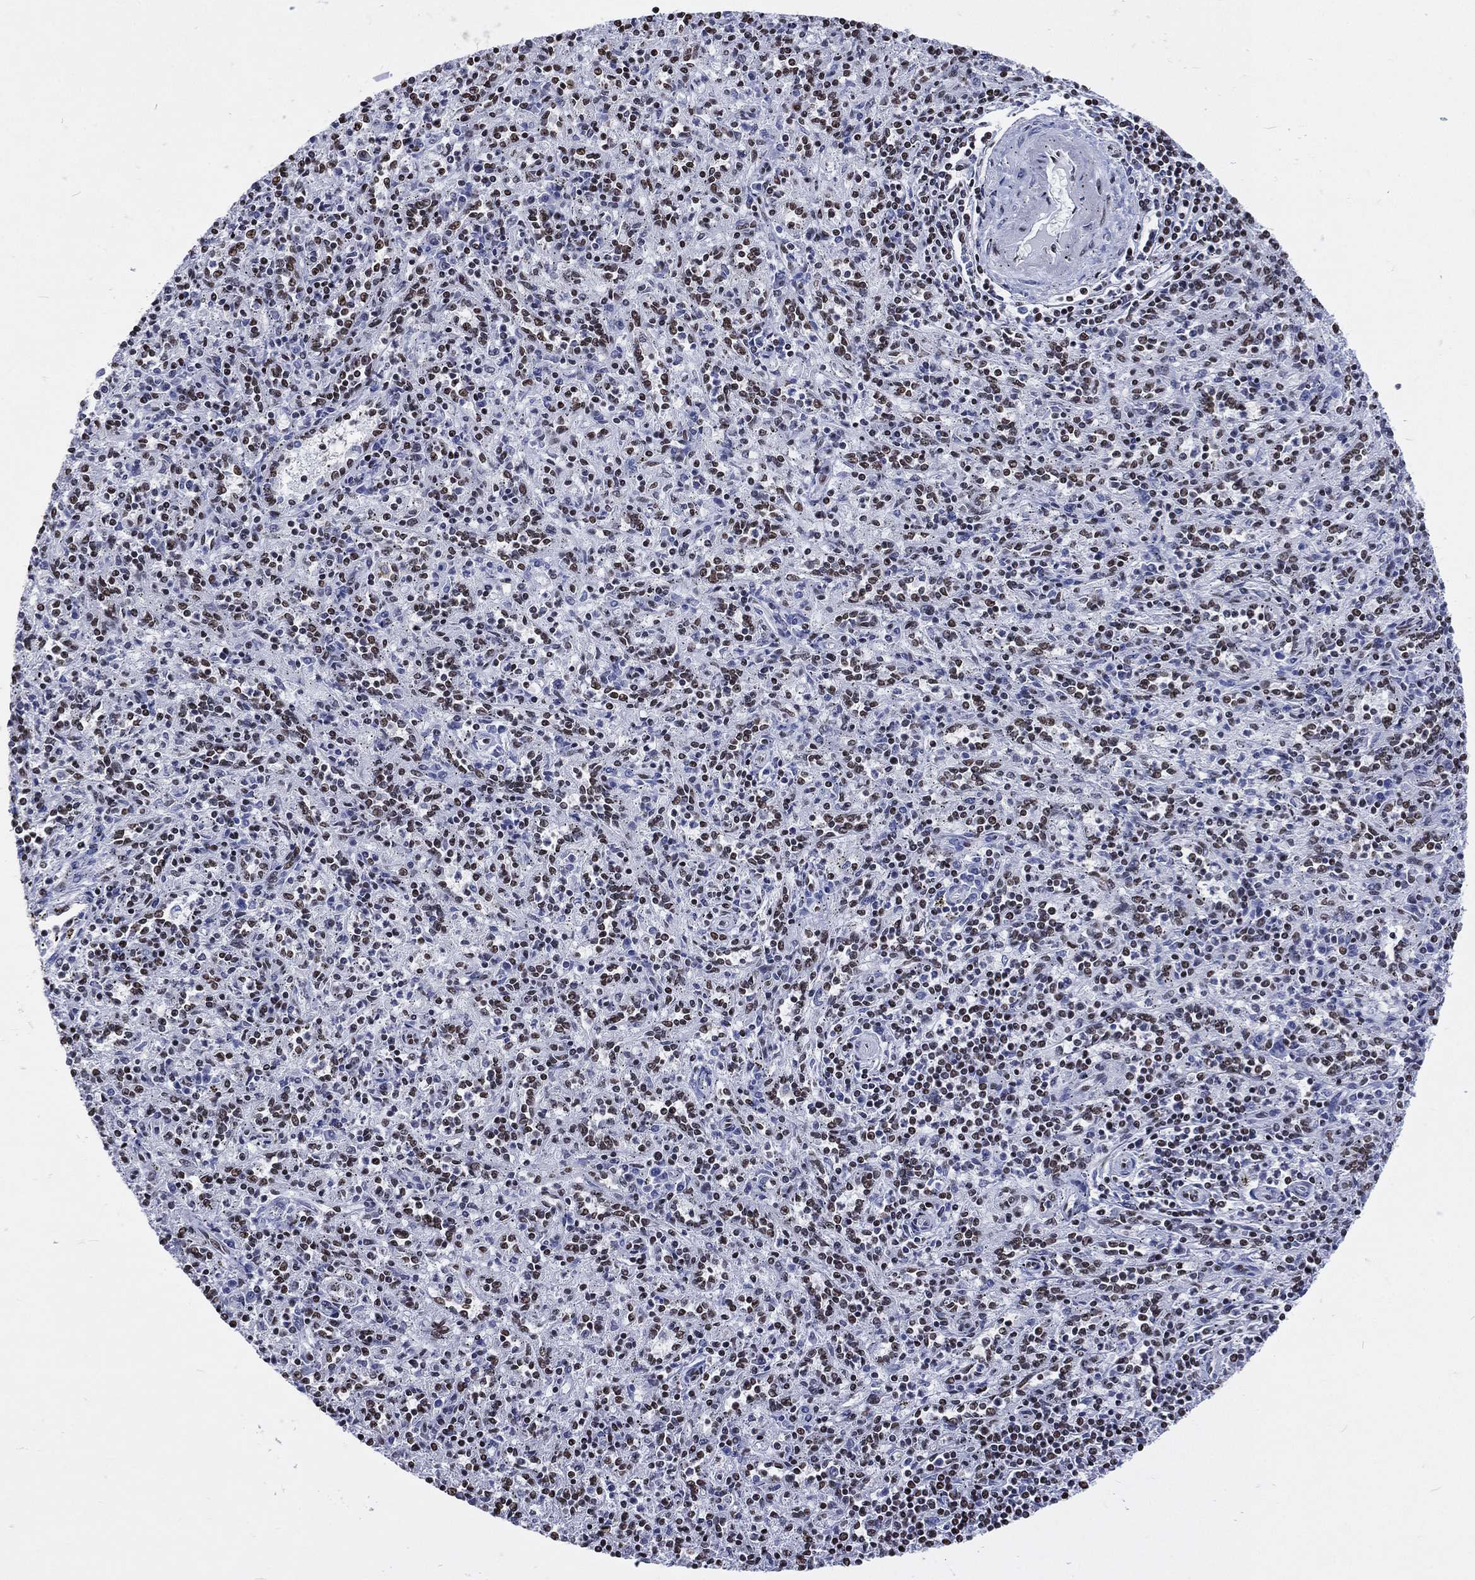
{"staining": {"intensity": "moderate", "quantity": ">75%", "location": "nuclear"}, "tissue": "spleen", "cell_type": "Cells in red pulp", "image_type": "normal", "snomed": [{"axis": "morphology", "description": "Normal tissue, NOS"}, {"axis": "topography", "description": "Spleen"}], "caption": "Spleen was stained to show a protein in brown. There is medium levels of moderate nuclear positivity in about >75% of cells in red pulp. (brown staining indicates protein expression, while blue staining denotes nuclei).", "gene": "RETREG2", "patient": {"sex": "male", "age": 69}}